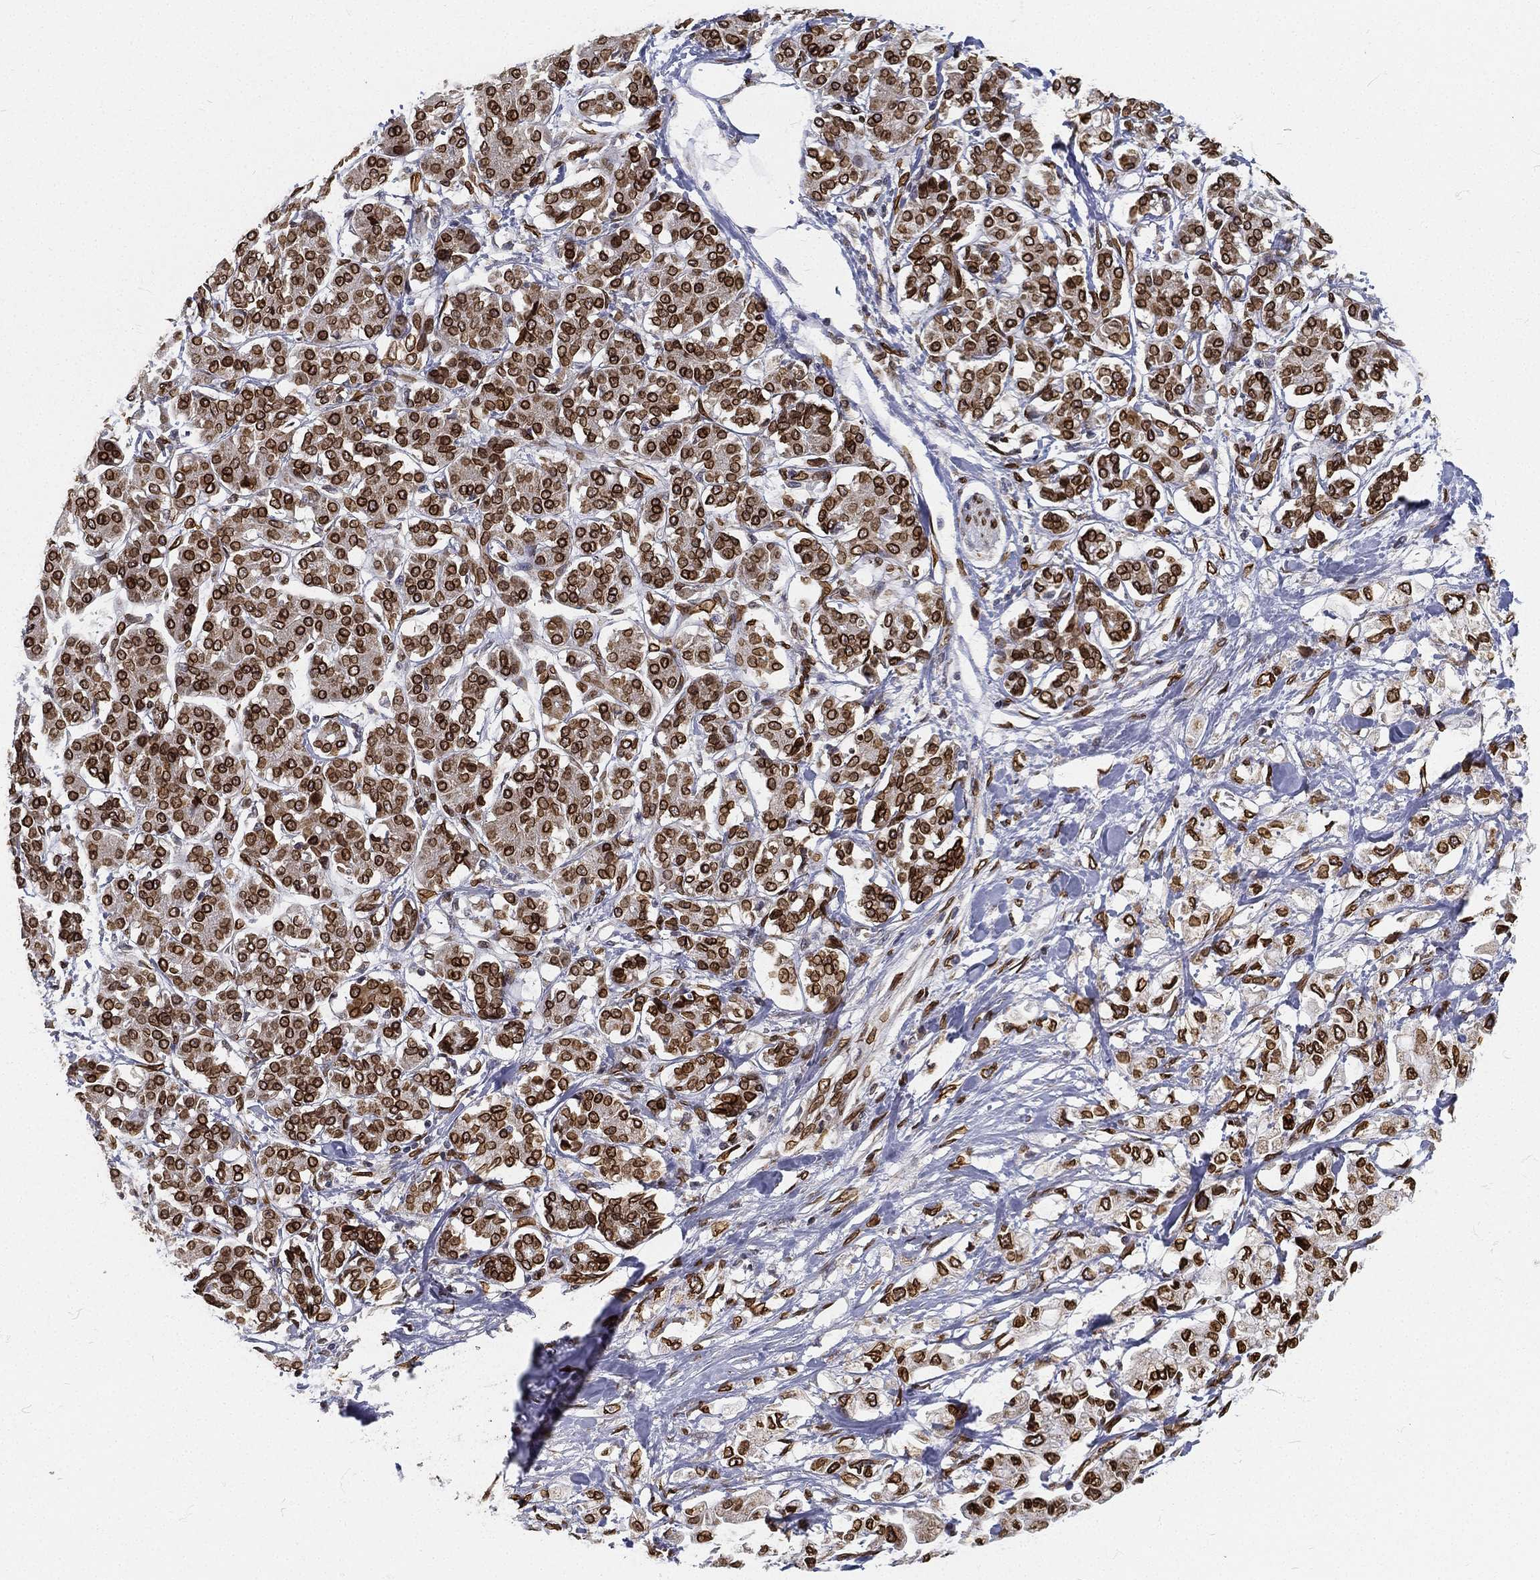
{"staining": {"intensity": "strong", "quantity": ">75%", "location": "cytoplasmic/membranous,nuclear"}, "tissue": "pancreatic cancer", "cell_type": "Tumor cells", "image_type": "cancer", "snomed": [{"axis": "morphology", "description": "Adenocarcinoma, NOS"}, {"axis": "topography", "description": "Pancreas"}], "caption": "Tumor cells demonstrate high levels of strong cytoplasmic/membranous and nuclear staining in about >75% of cells in human pancreatic cancer (adenocarcinoma).", "gene": "PALB2", "patient": {"sex": "female", "age": 56}}